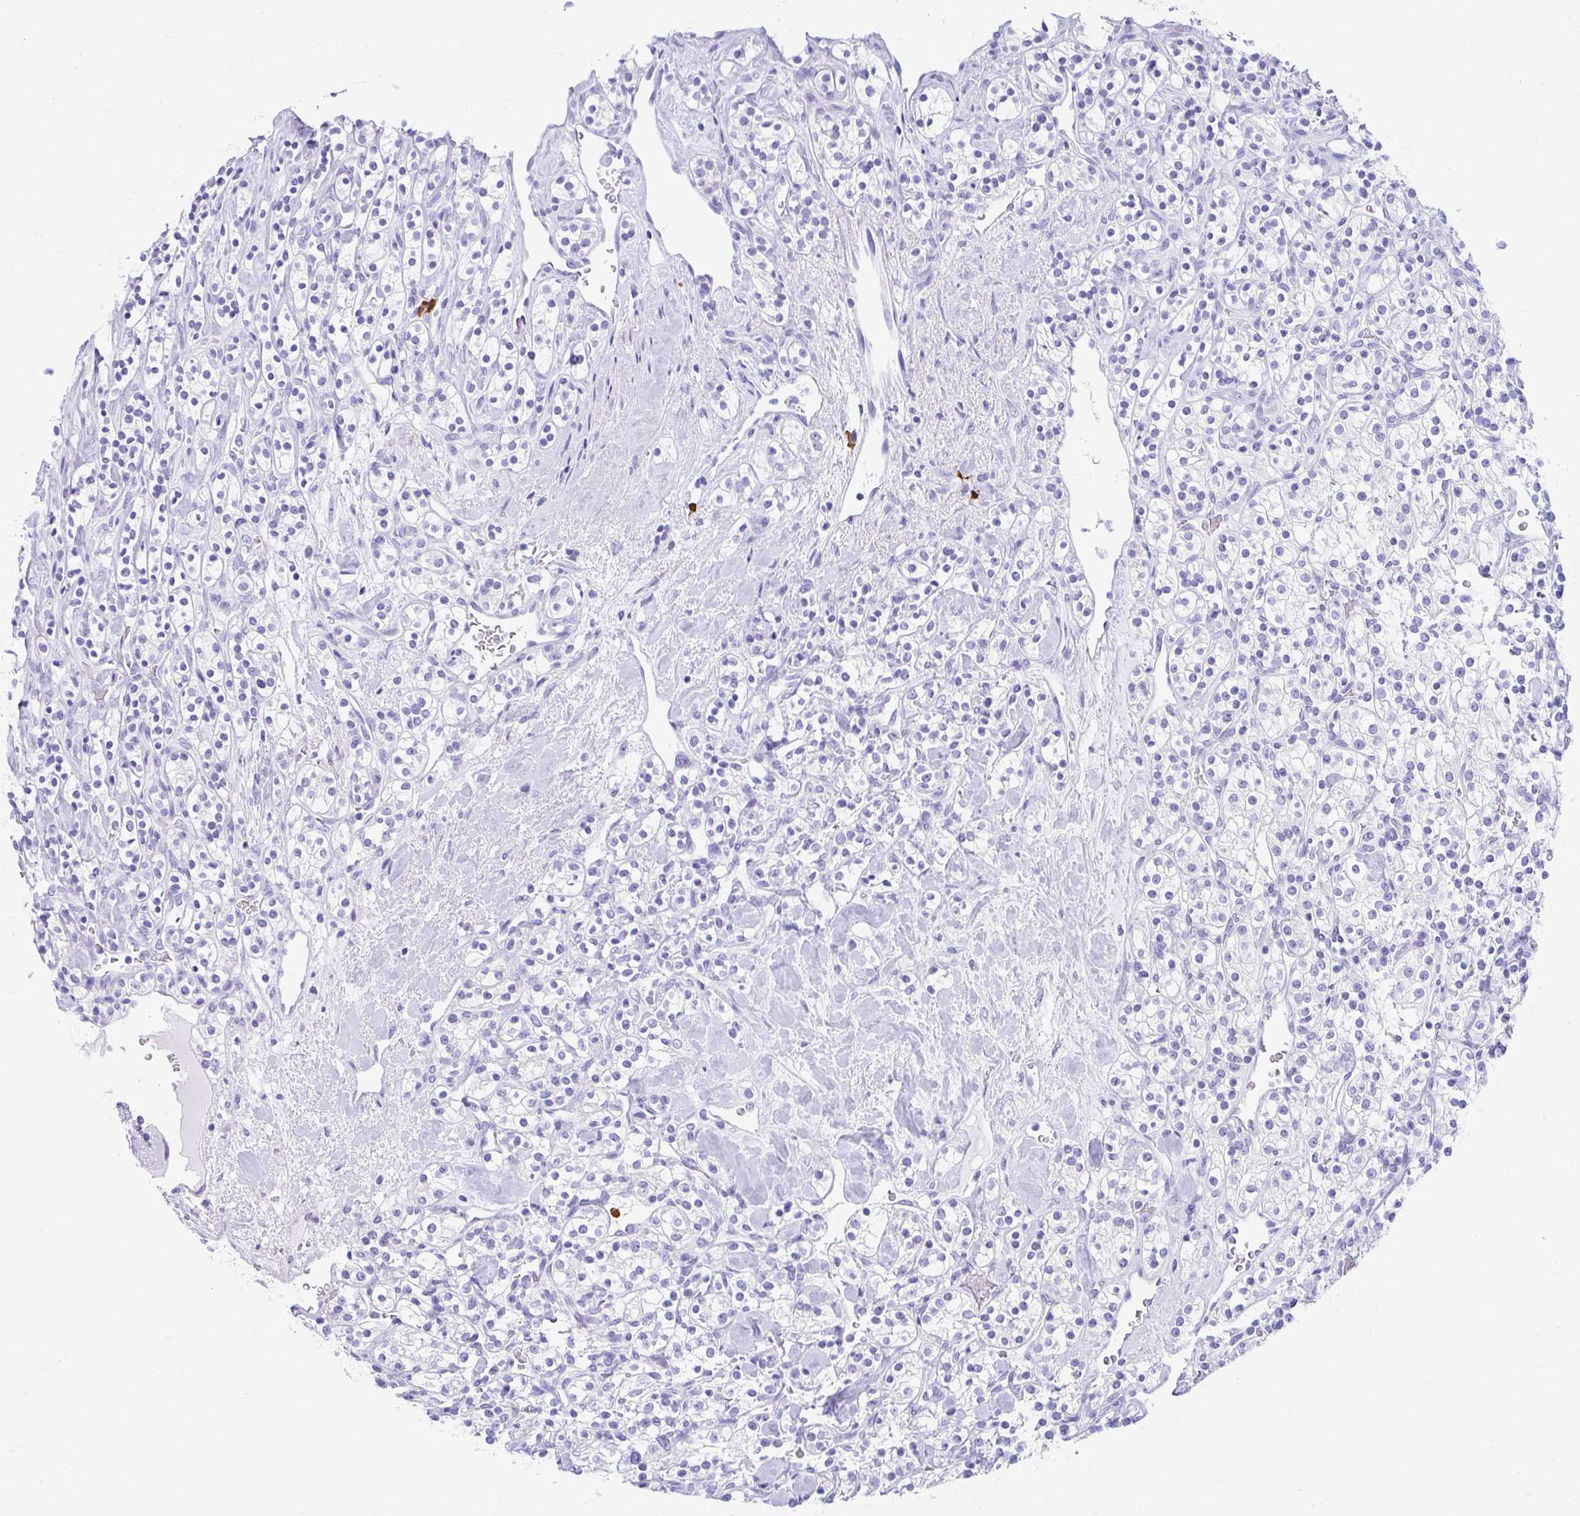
{"staining": {"intensity": "negative", "quantity": "none", "location": "none"}, "tissue": "renal cancer", "cell_type": "Tumor cells", "image_type": "cancer", "snomed": [{"axis": "morphology", "description": "Adenocarcinoma, NOS"}, {"axis": "topography", "description": "Kidney"}], "caption": "Histopathology image shows no protein positivity in tumor cells of renal cancer tissue.", "gene": "NSG2", "patient": {"sex": "male", "age": 77}}